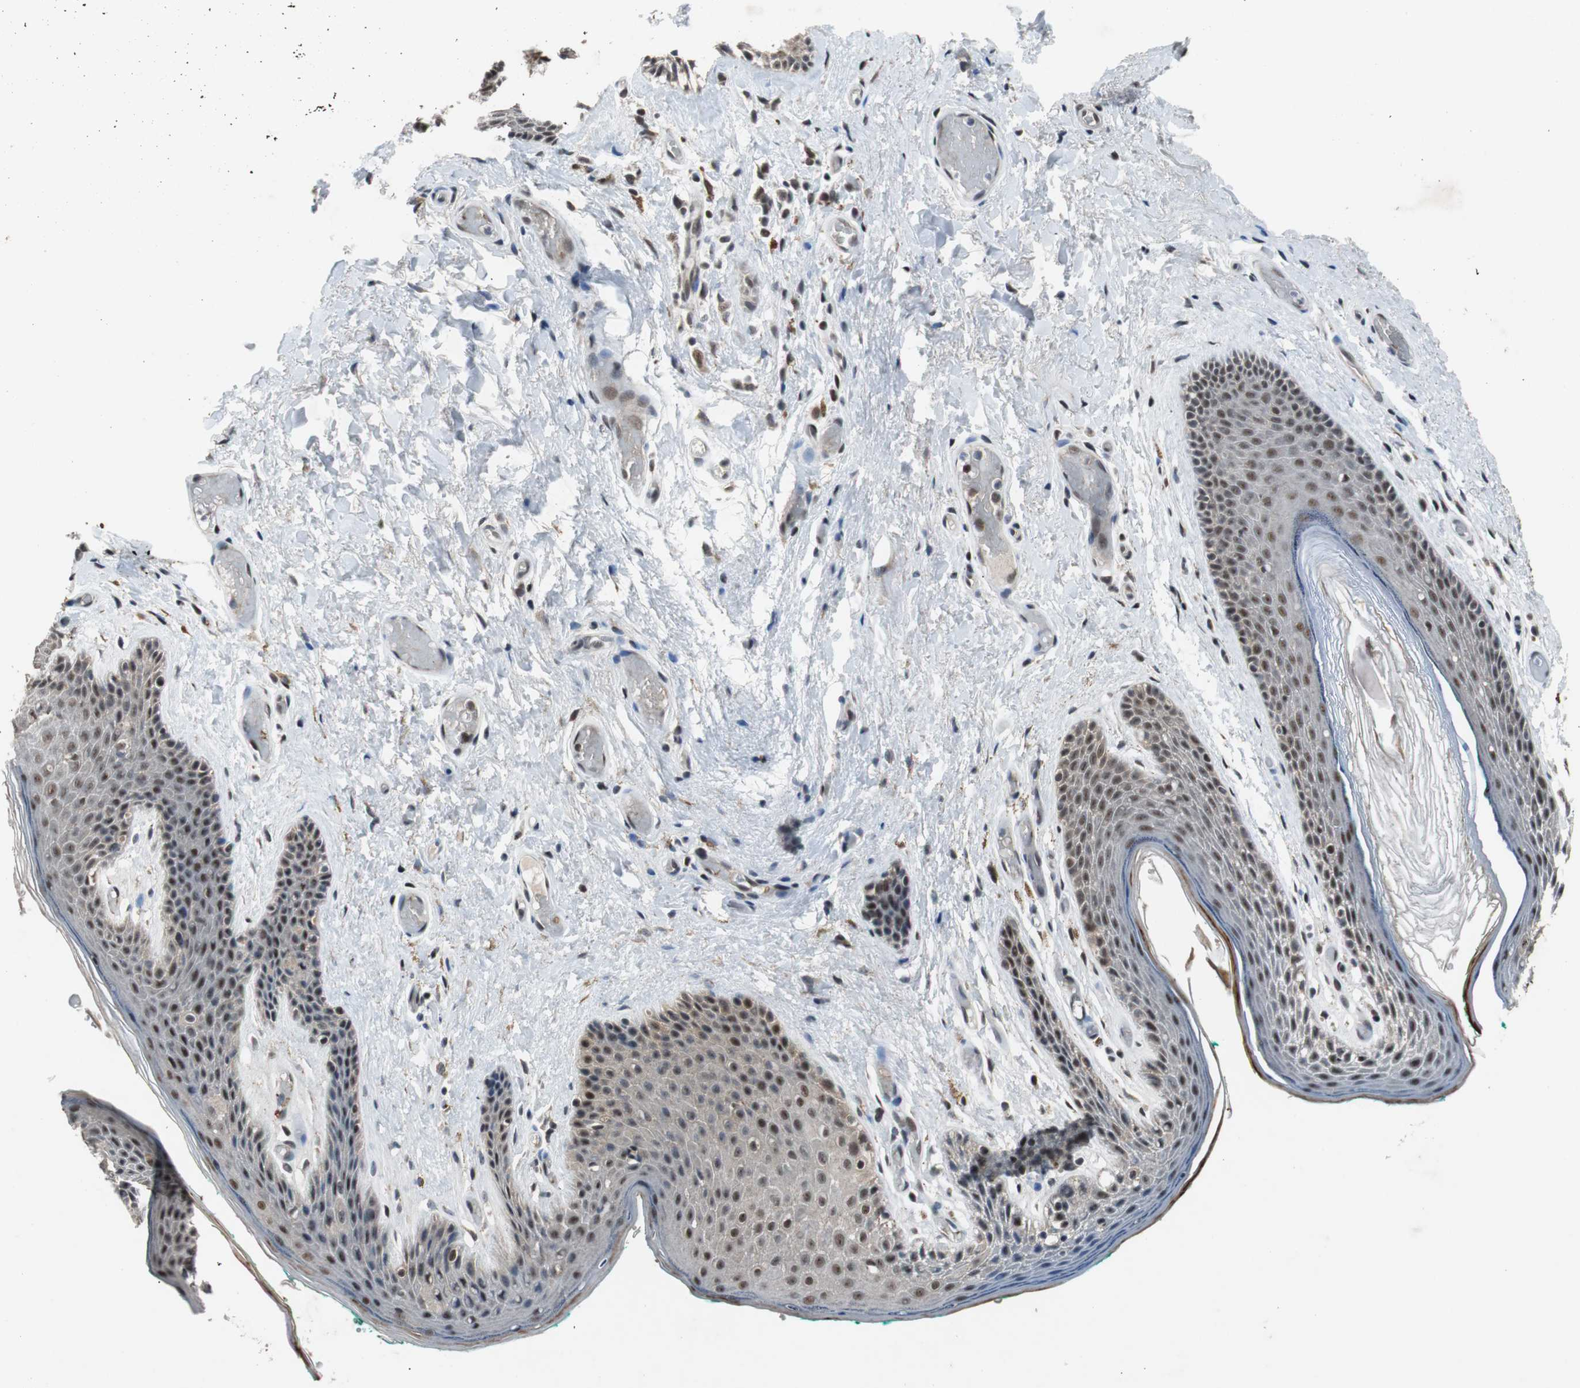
{"staining": {"intensity": "strong", "quantity": "<25%", "location": "nuclear"}, "tissue": "skin", "cell_type": "Epidermal cells", "image_type": "normal", "snomed": [{"axis": "morphology", "description": "Normal tissue, NOS"}, {"axis": "topography", "description": "Anal"}], "caption": "Immunohistochemistry (DAB) staining of normal human skin exhibits strong nuclear protein positivity in approximately <25% of epidermal cells.", "gene": "USP28", "patient": {"sex": "male", "age": 74}}